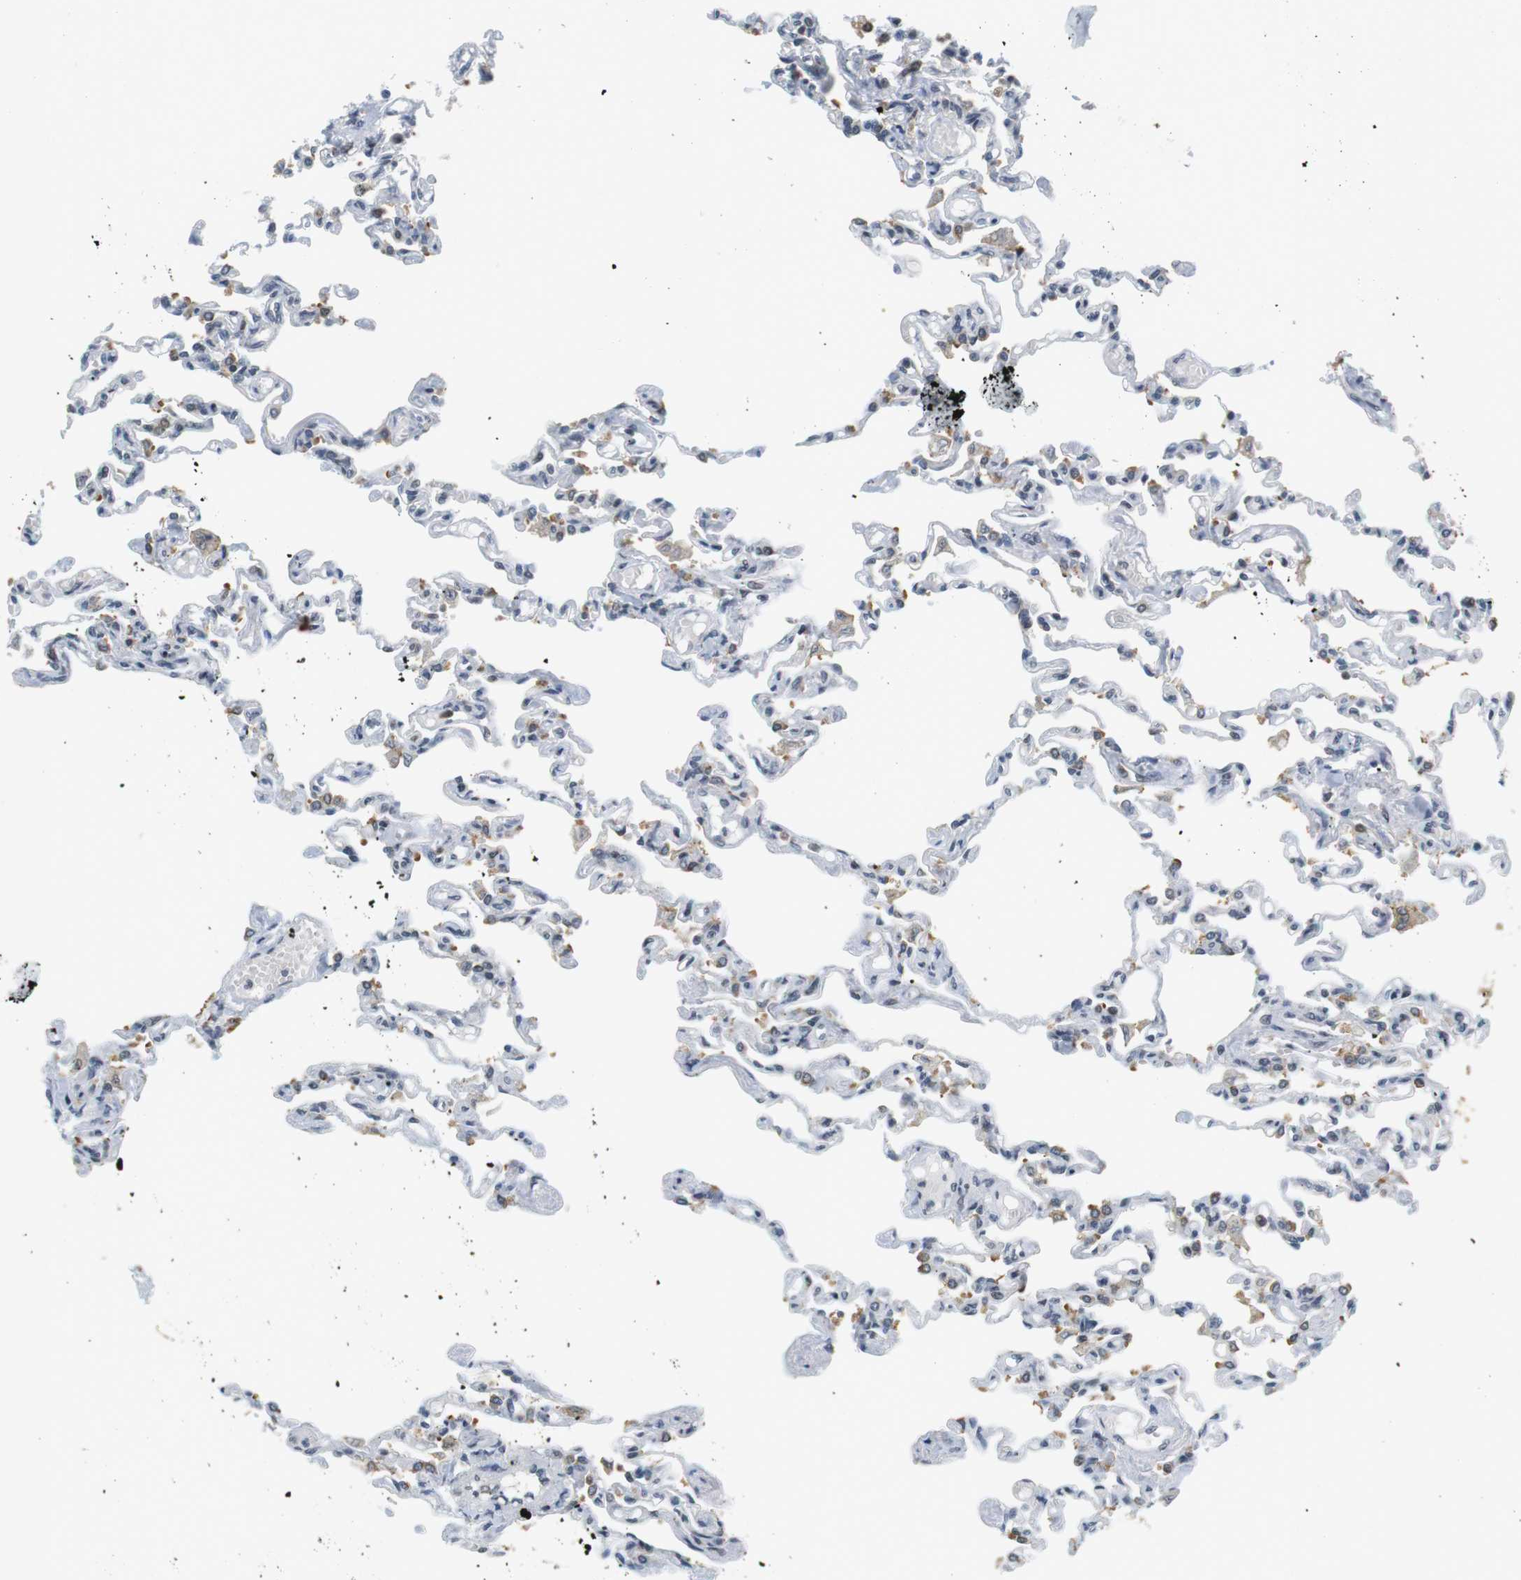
{"staining": {"intensity": "moderate", "quantity": "<25%", "location": "nuclear"}, "tissue": "lung", "cell_type": "Alveolar cells", "image_type": "normal", "snomed": [{"axis": "morphology", "description": "Normal tissue, NOS"}, {"axis": "topography", "description": "Lung"}], "caption": "Protein analysis of benign lung shows moderate nuclear expression in approximately <25% of alveolar cells. The staining was performed using DAB to visualize the protein expression in brown, while the nuclei were stained in blue with hematoxylin (Magnification: 20x).", "gene": "RNF38", "patient": {"sex": "male", "age": 21}}